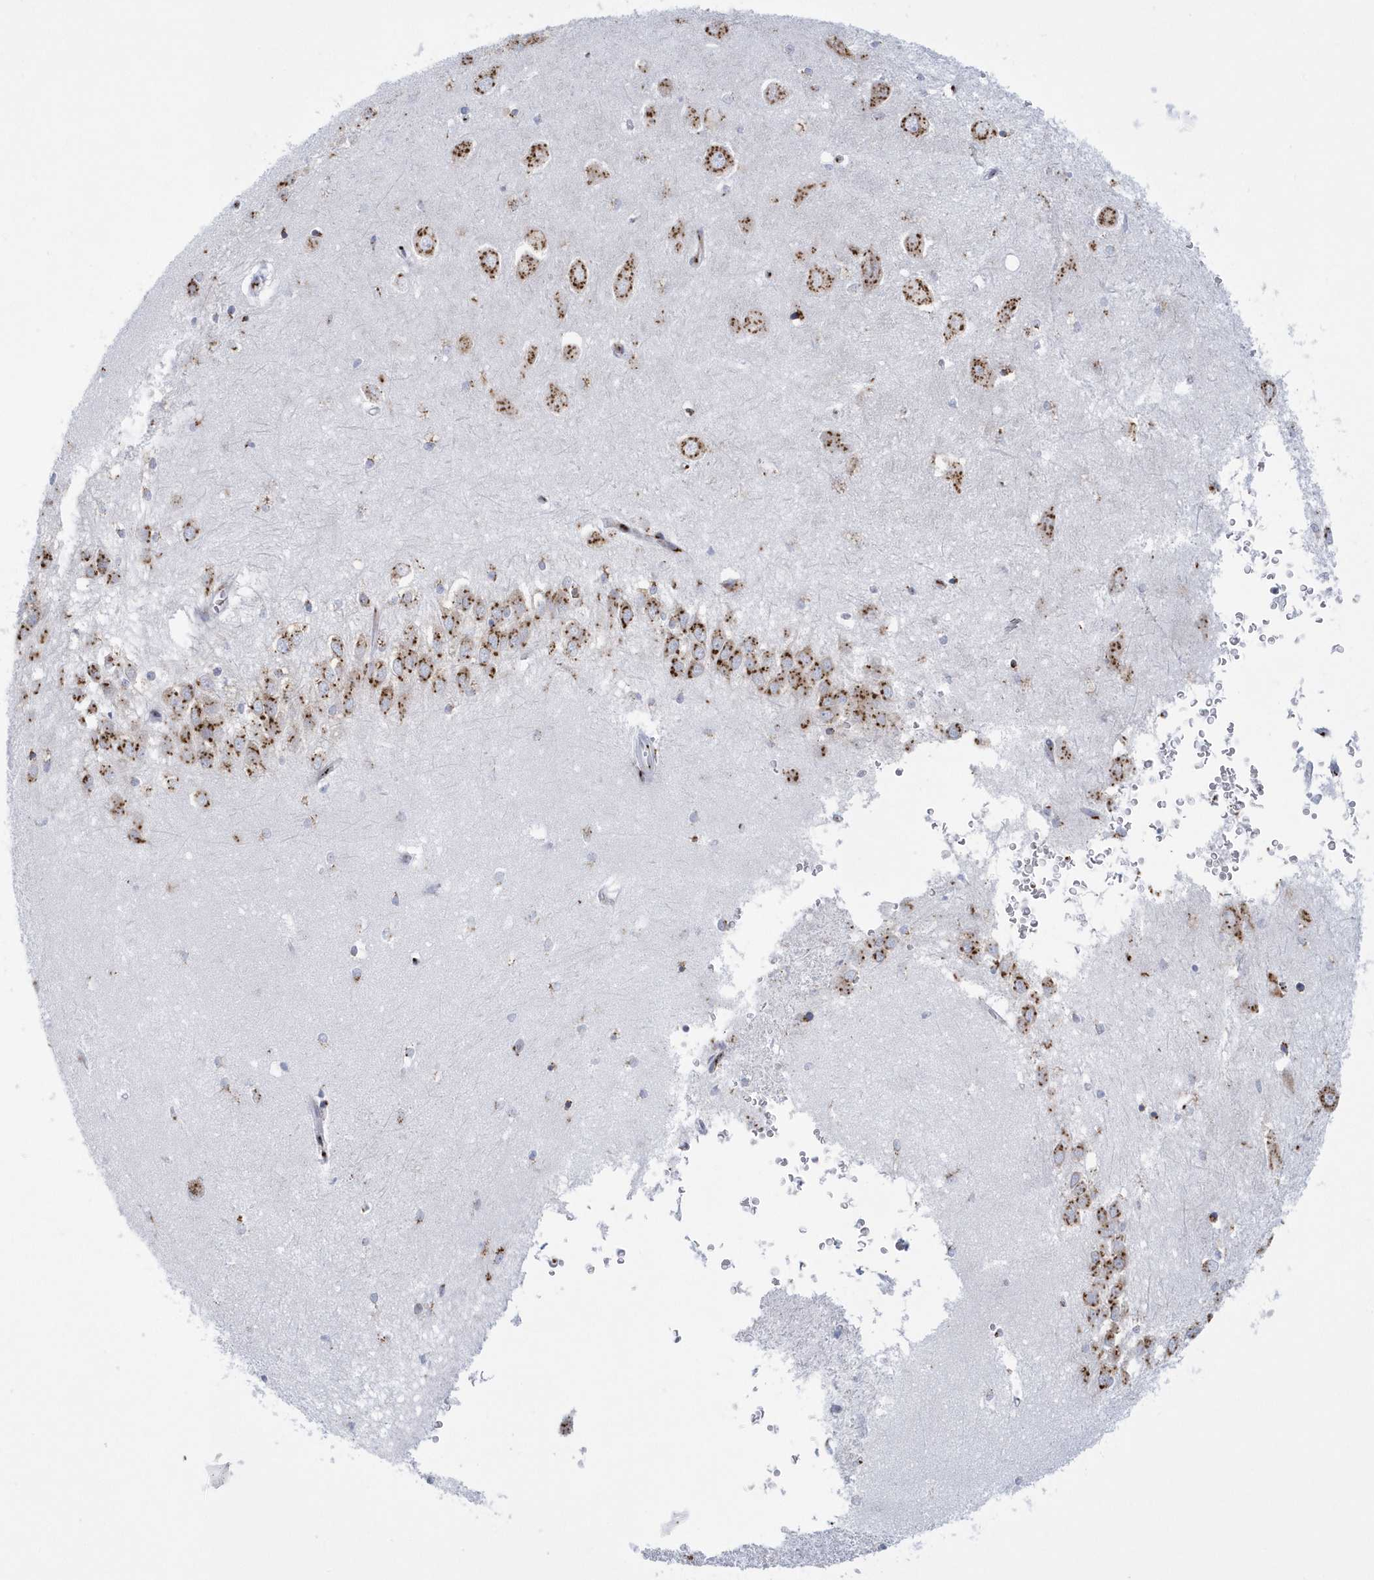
{"staining": {"intensity": "moderate", "quantity": "<25%", "location": "cytoplasmic/membranous"}, "tissue": "hippocampus", "cell_type": "Glial cells", "image_type": "normal", "snomed": [{"axis": "morphology", "description": "Normal tissue, NOS"}, {"axis": "topography", "description": "Hippocampus"}], "caption": "Brown immunohistochemical staining in benign hippocampus reveals moderate cytoplasmic/membranous staining in approximately <25% of glial cells. The staining is performed using DAB brown chromogen to label protein expression. The nuclei are counter-stained blue using hematoxylin.", "gene": "SLX9", "patient": {"sex": "female", "age": 64}}